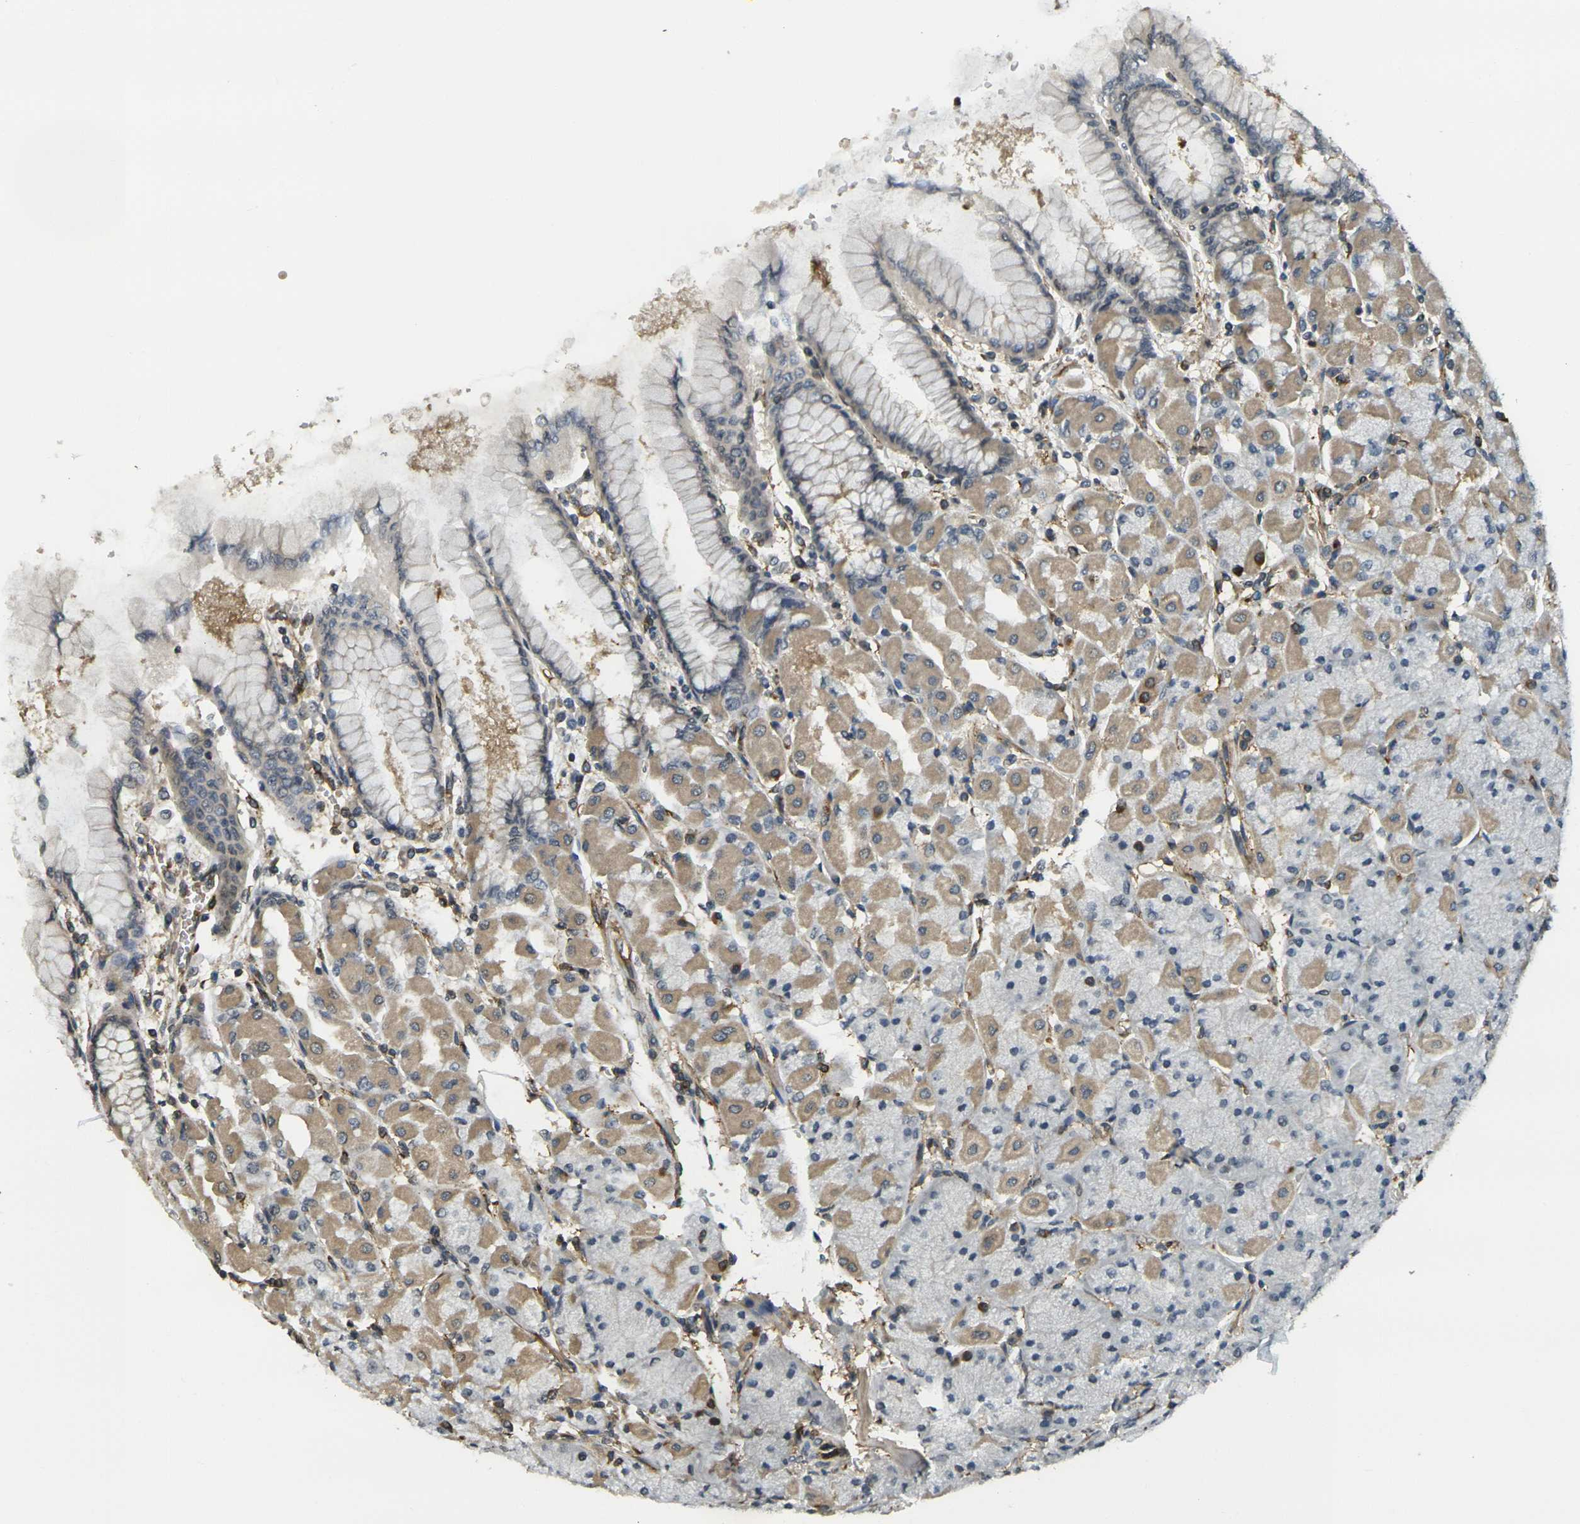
{"staining": {"intensity": "moderate", "quantity": "25%-75%", "location": "cytoplasmic/membranous"}, "tissue": "stomach", "cell_type": "Glandular cells", "image_type": "normal", "snomed": [{"axis": "morphology", "description": "Normal tissue, NOS"}, {"axis": "topography", "description": "Stomach, upper"}], "caption": "Human stomach stained with a brown dye demonstrates moderate cytoplasmic/membranous positive expression in approximately 25%-75% of glandular cells.", "gene": "CAST", "patient": {"sex": "female", "age": 56}}